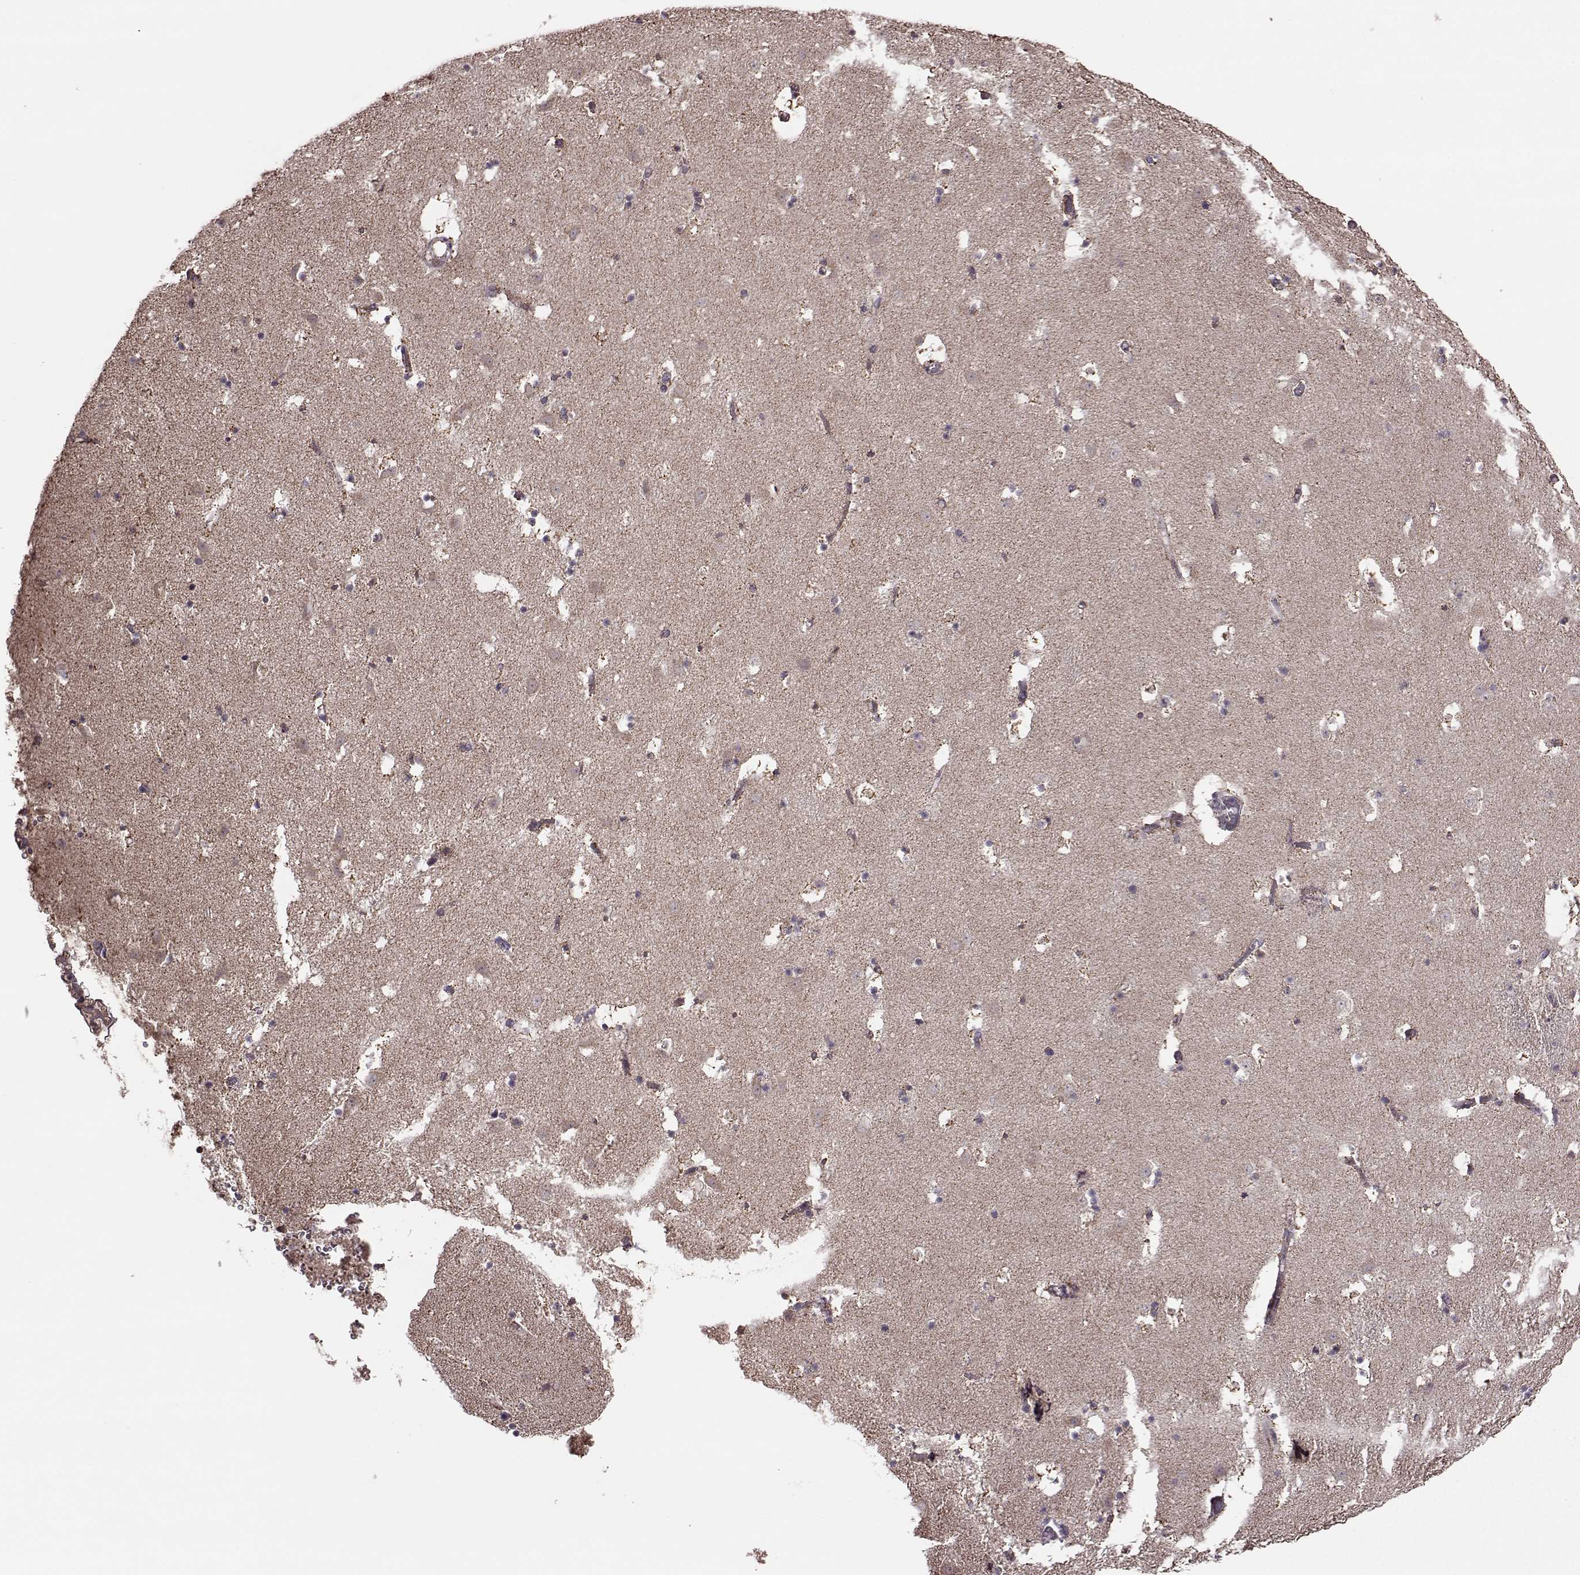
{"staining": {"intensity": "negative", "quantity": "none", "location": "none"}, "tissue": "caudate", "cell_type": "Glial cells", "image_type": "normal", "snomed": [{"axis": "morphology", "description": "Normal tissue, NOS"}, {"axis": "topography", "description": "Lateral ventricle wall"}], "caption": "Human caudate stained for a protein using immunohistochemistry (IHC) demonstrates no staining in glial cells.", "gene": "PUDP", "patient": {"sex": "female", "age": 42}}